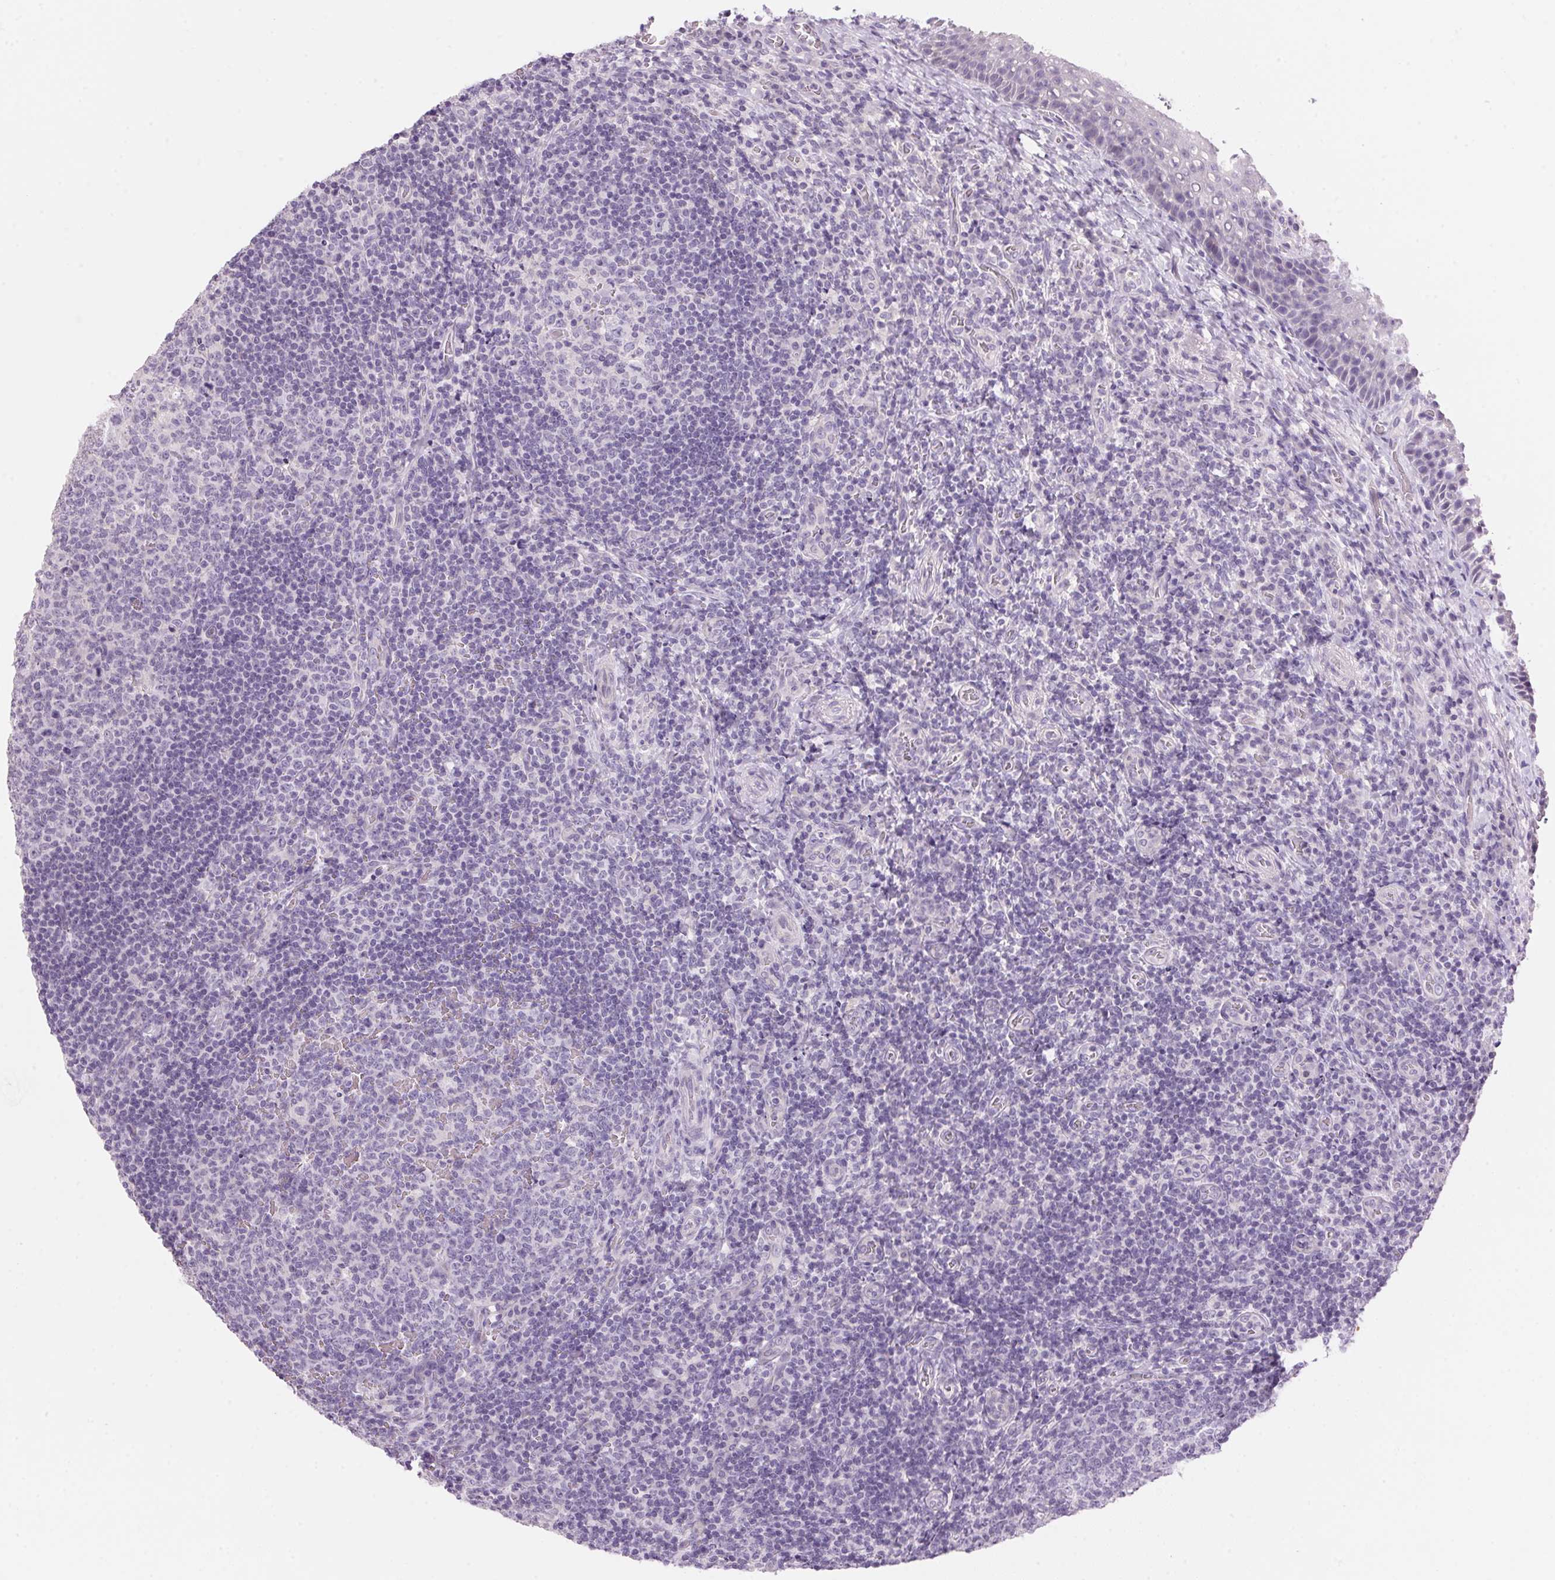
{"staining": {"intensity": "negative", "quantity": "none", "location": "none"}, "tissue": "tonsil", "cell_type": "Germinal center cells", "image_type": "normal", "snomed": [{"axis": "morphology", "description": "Normal tissue, NOS"}, {"axis": "topography", "description": "Tonsil"}], "caption": "Germinal center cells show no significant positivity in benign tonsil.", "gene": "HSD17B2", "patient": {"sex": "male", "age": 17}}